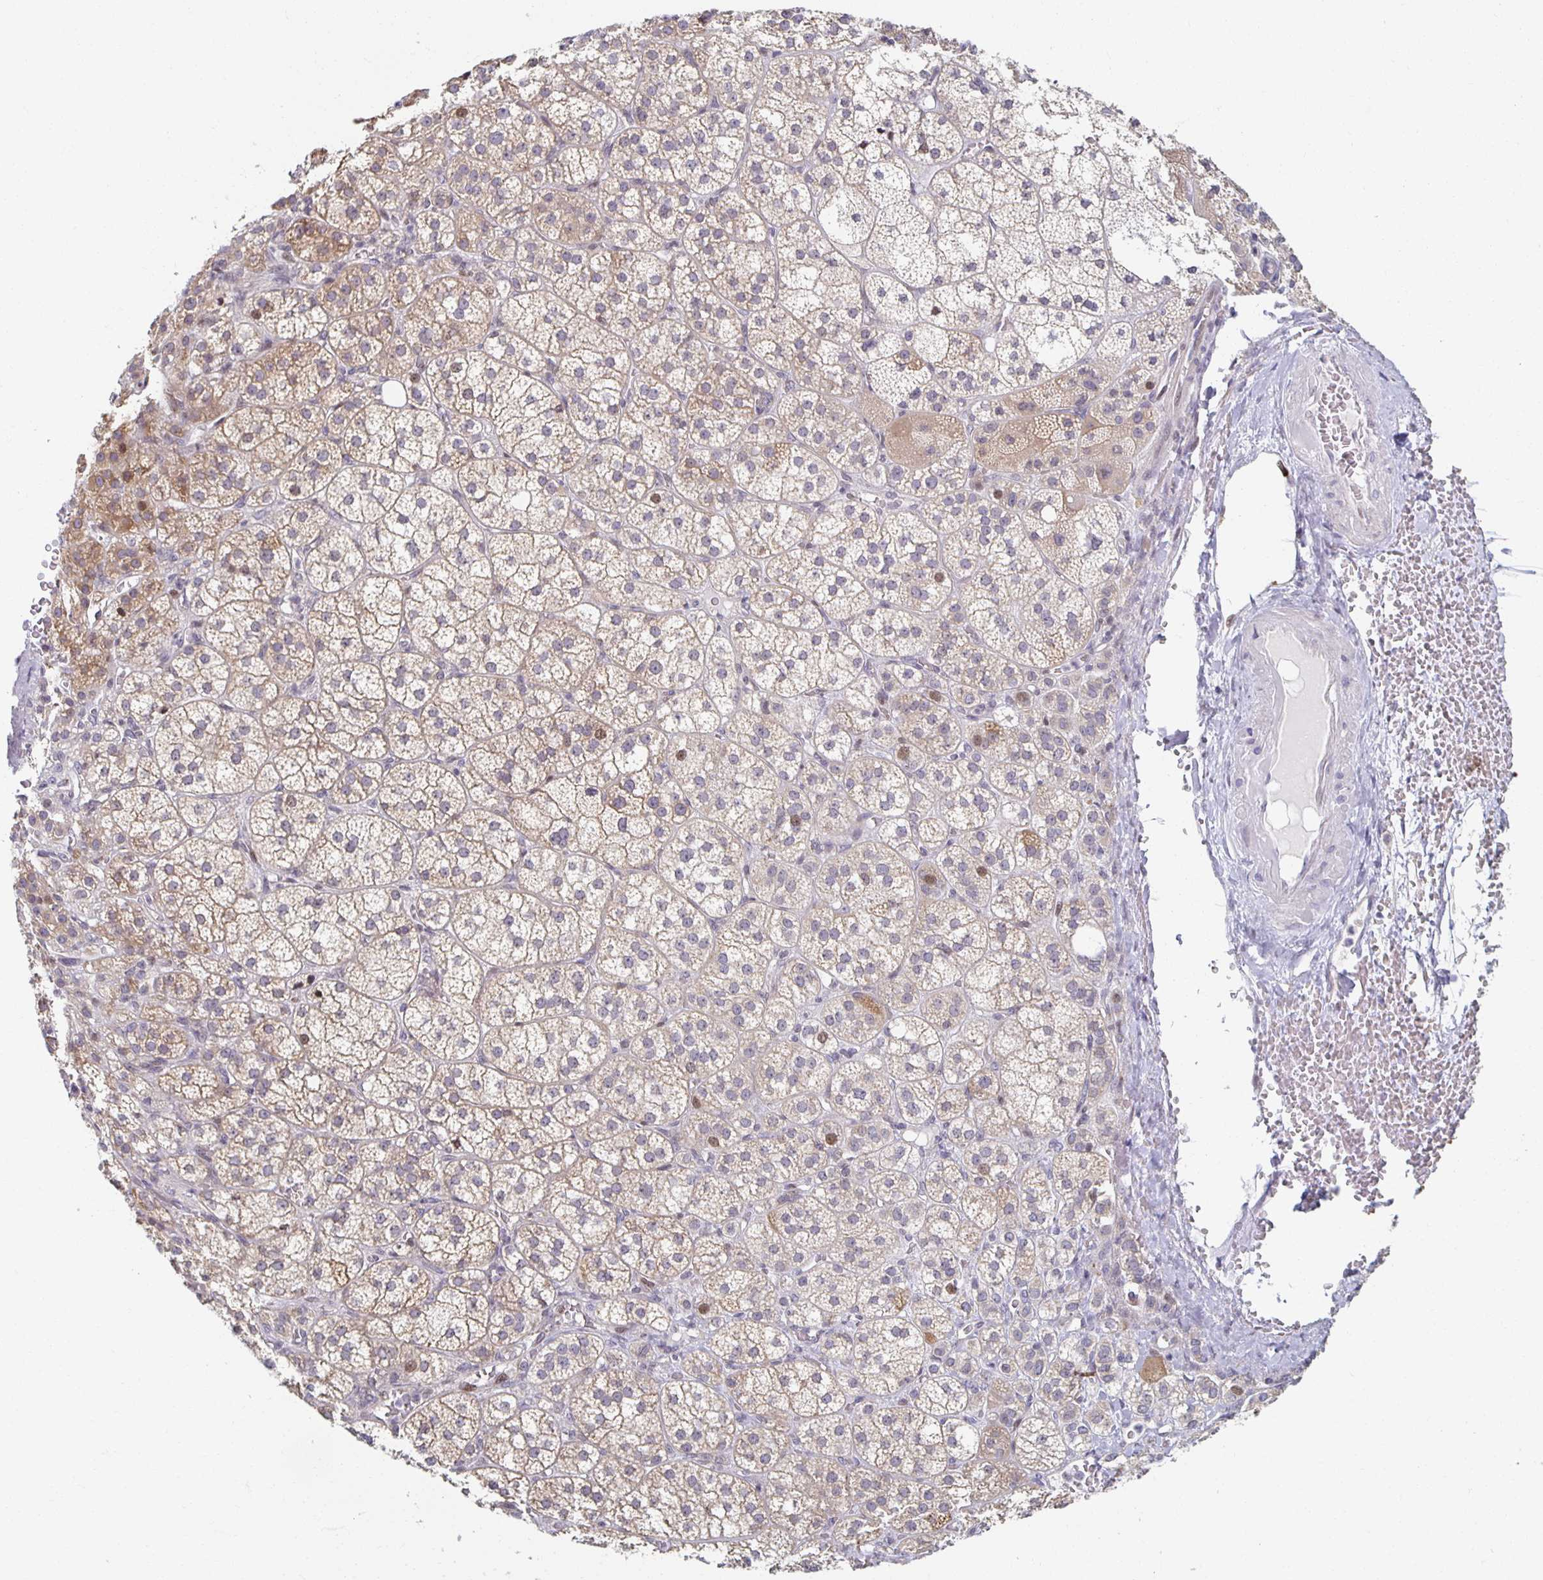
{"staining": {"intensity": "weak", "quantity": "25%-75%", "location": "cytoplasmic/membranous,nuclear"}, "tissue": "adrenal gland", "cell_type": "Glandular cells", "image_type": "normal", "snomed": [{"axis": "morphology", "description": "Normal tissue, NOS"}, {"axis": "topography", "description": "Adrenal gland"}], "caption": "IHC histopathology image of unremarkable human adrenal gland stained for a protein (brown), which reveals low levels of weak cytoplasmic/membranous,nuclear positivity in approximately 25%-75% of glandular cells.", "gene": "HCFC1R1", "patient": {"sex": "female", "age": 60}}